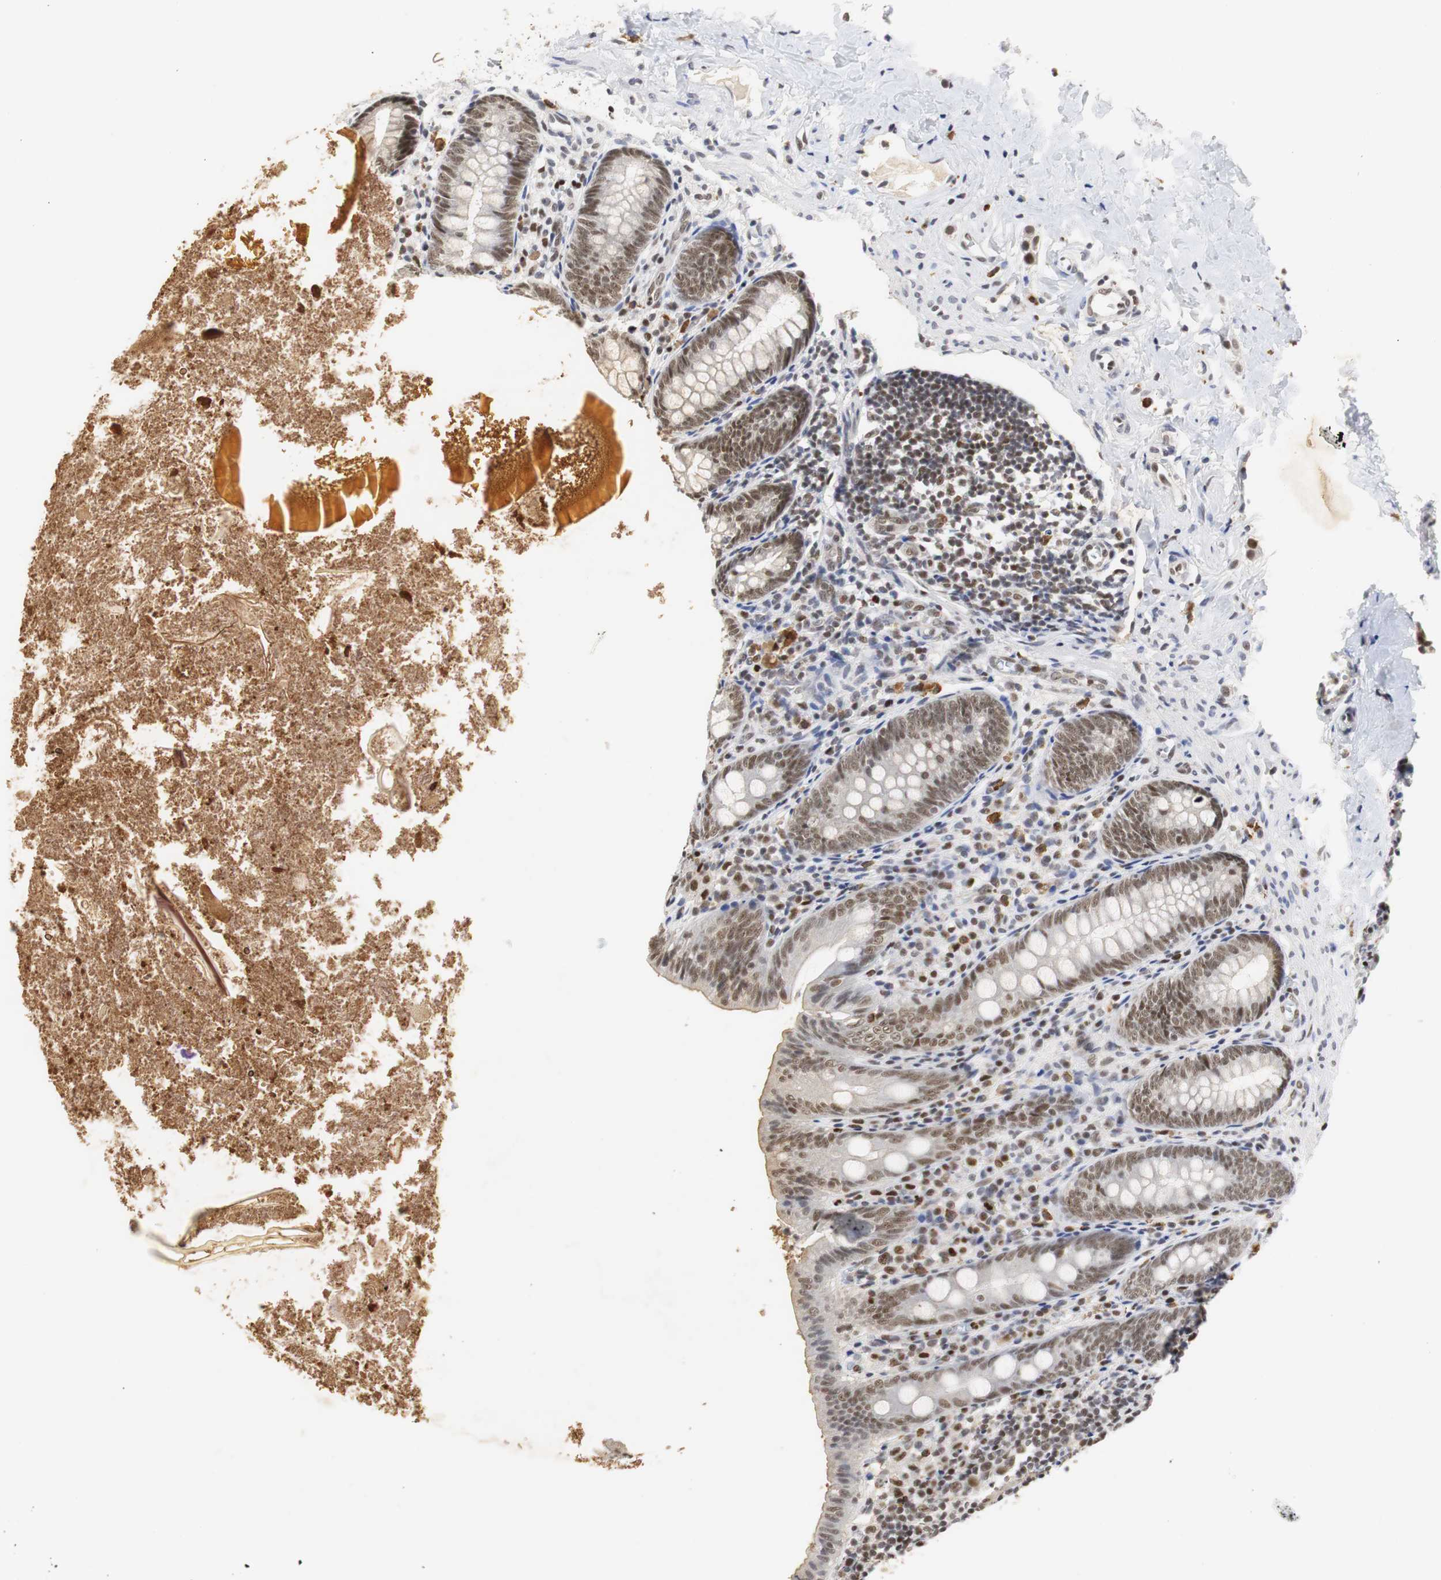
{"staining": {"intensity": "moderate", "quantity": ">75%", "location": "nuclear"}, "tissue": "appendix", "cell_type": "Glandular cells", "image_type": "normal", "snomed": [{"axis": "morphology", "description": "Normal tissue, NOS"}, {"axis": "topography", "description": "Appendix"}], "caption": "Brown immunohistochemical staining in normal human appendix demonstrates moderate nuclear positivity in approximately >75% of glandular cells.", "gene": "ZFC3H1", "patient": {"sex": "female", "age": 10}}